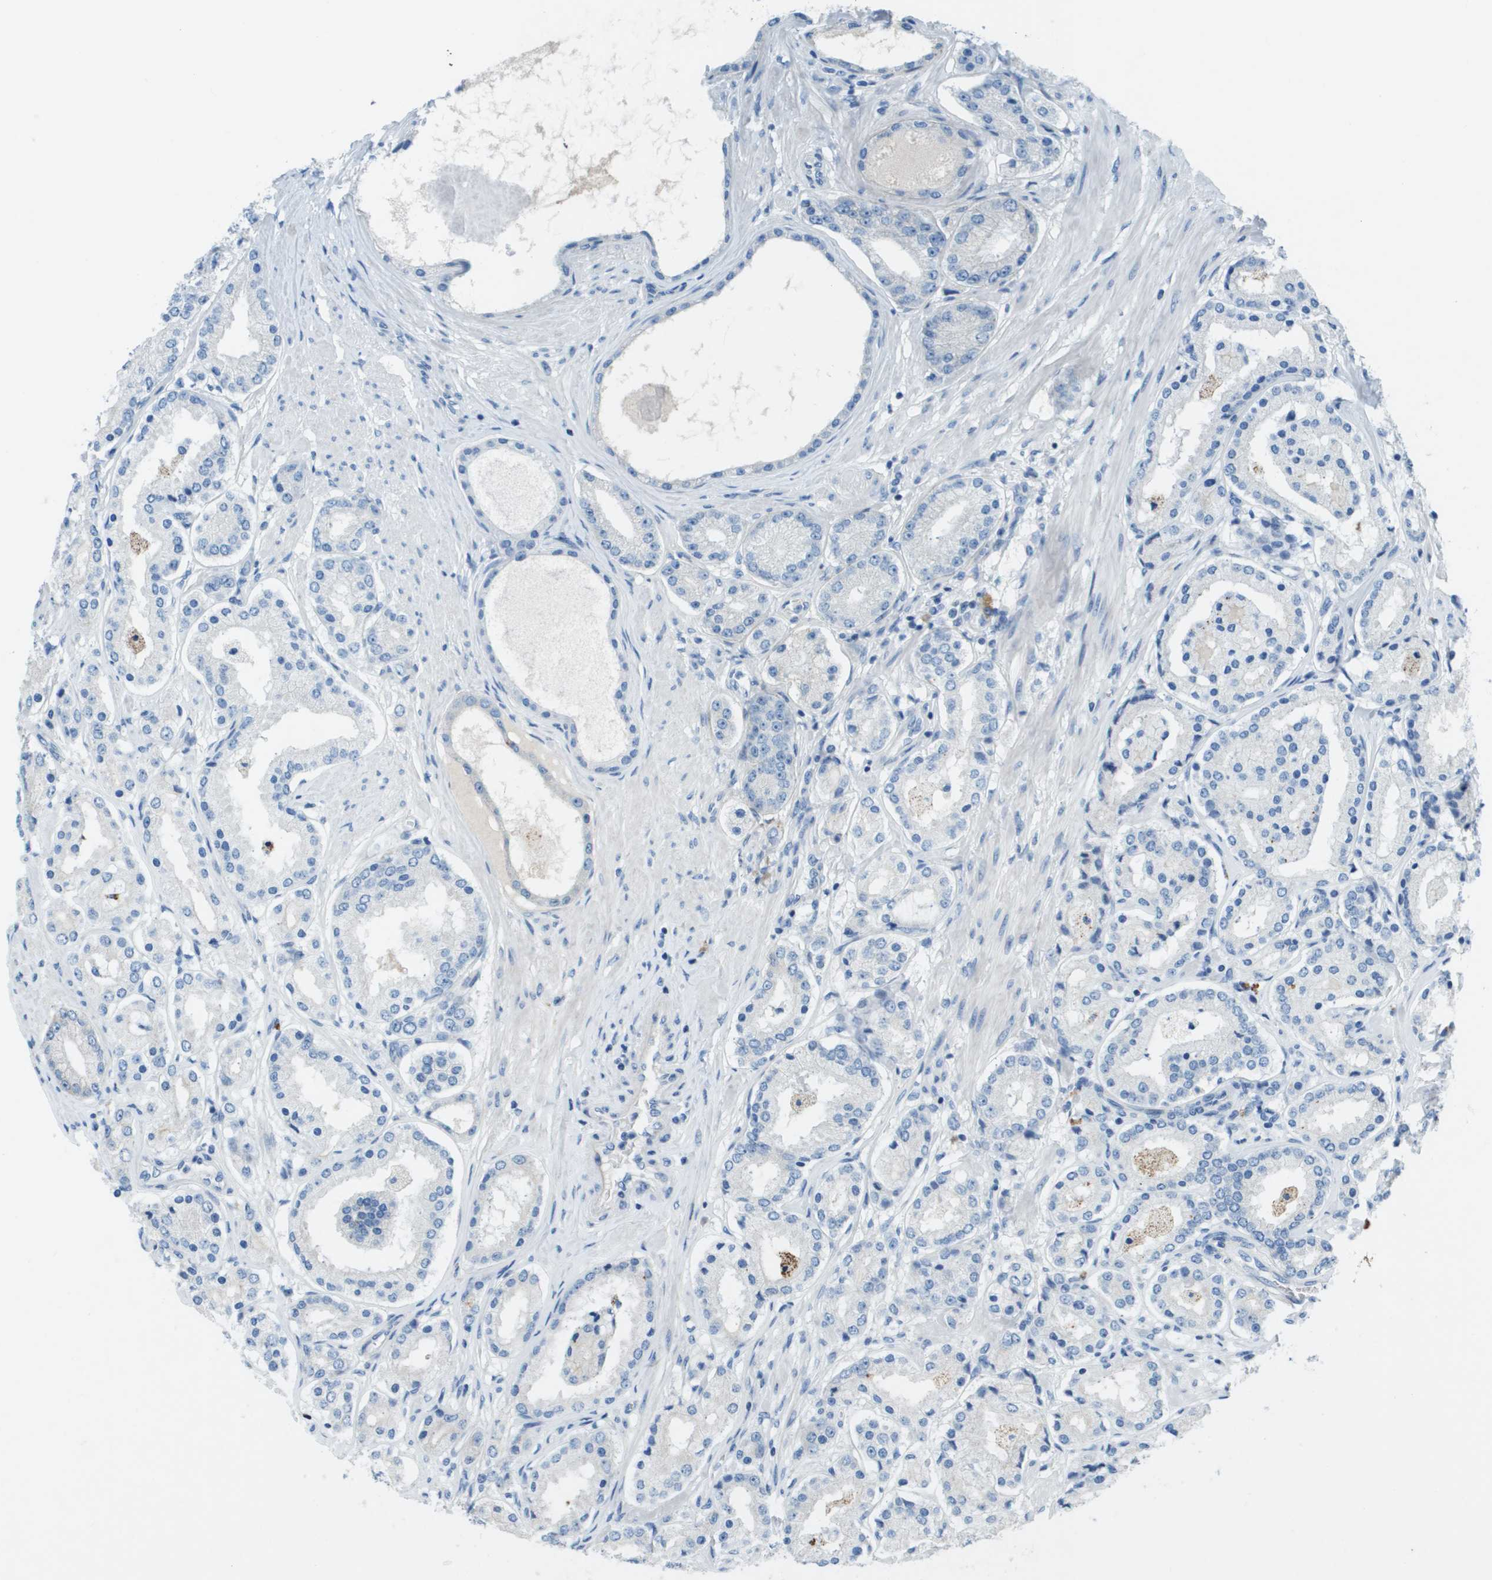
{"staining": {"intensity": "negative", "quantity": "none", "location": "none"}, "tissue": "prostate cancer", "cell_type": "Tumor cells", "image_type": "cancer", "snomed": [{"axis": "morphology", "description": "Adenocarcinoma, Low grade"}, {"axis": "topography", "description": "Prostate"}], "caption": "Protein analysis of prostate low-grade adenocarcinoma shows no significant expression in tumor cells.", "gene": "SDC1", "patient": {"sex": "male", "age": 63}}